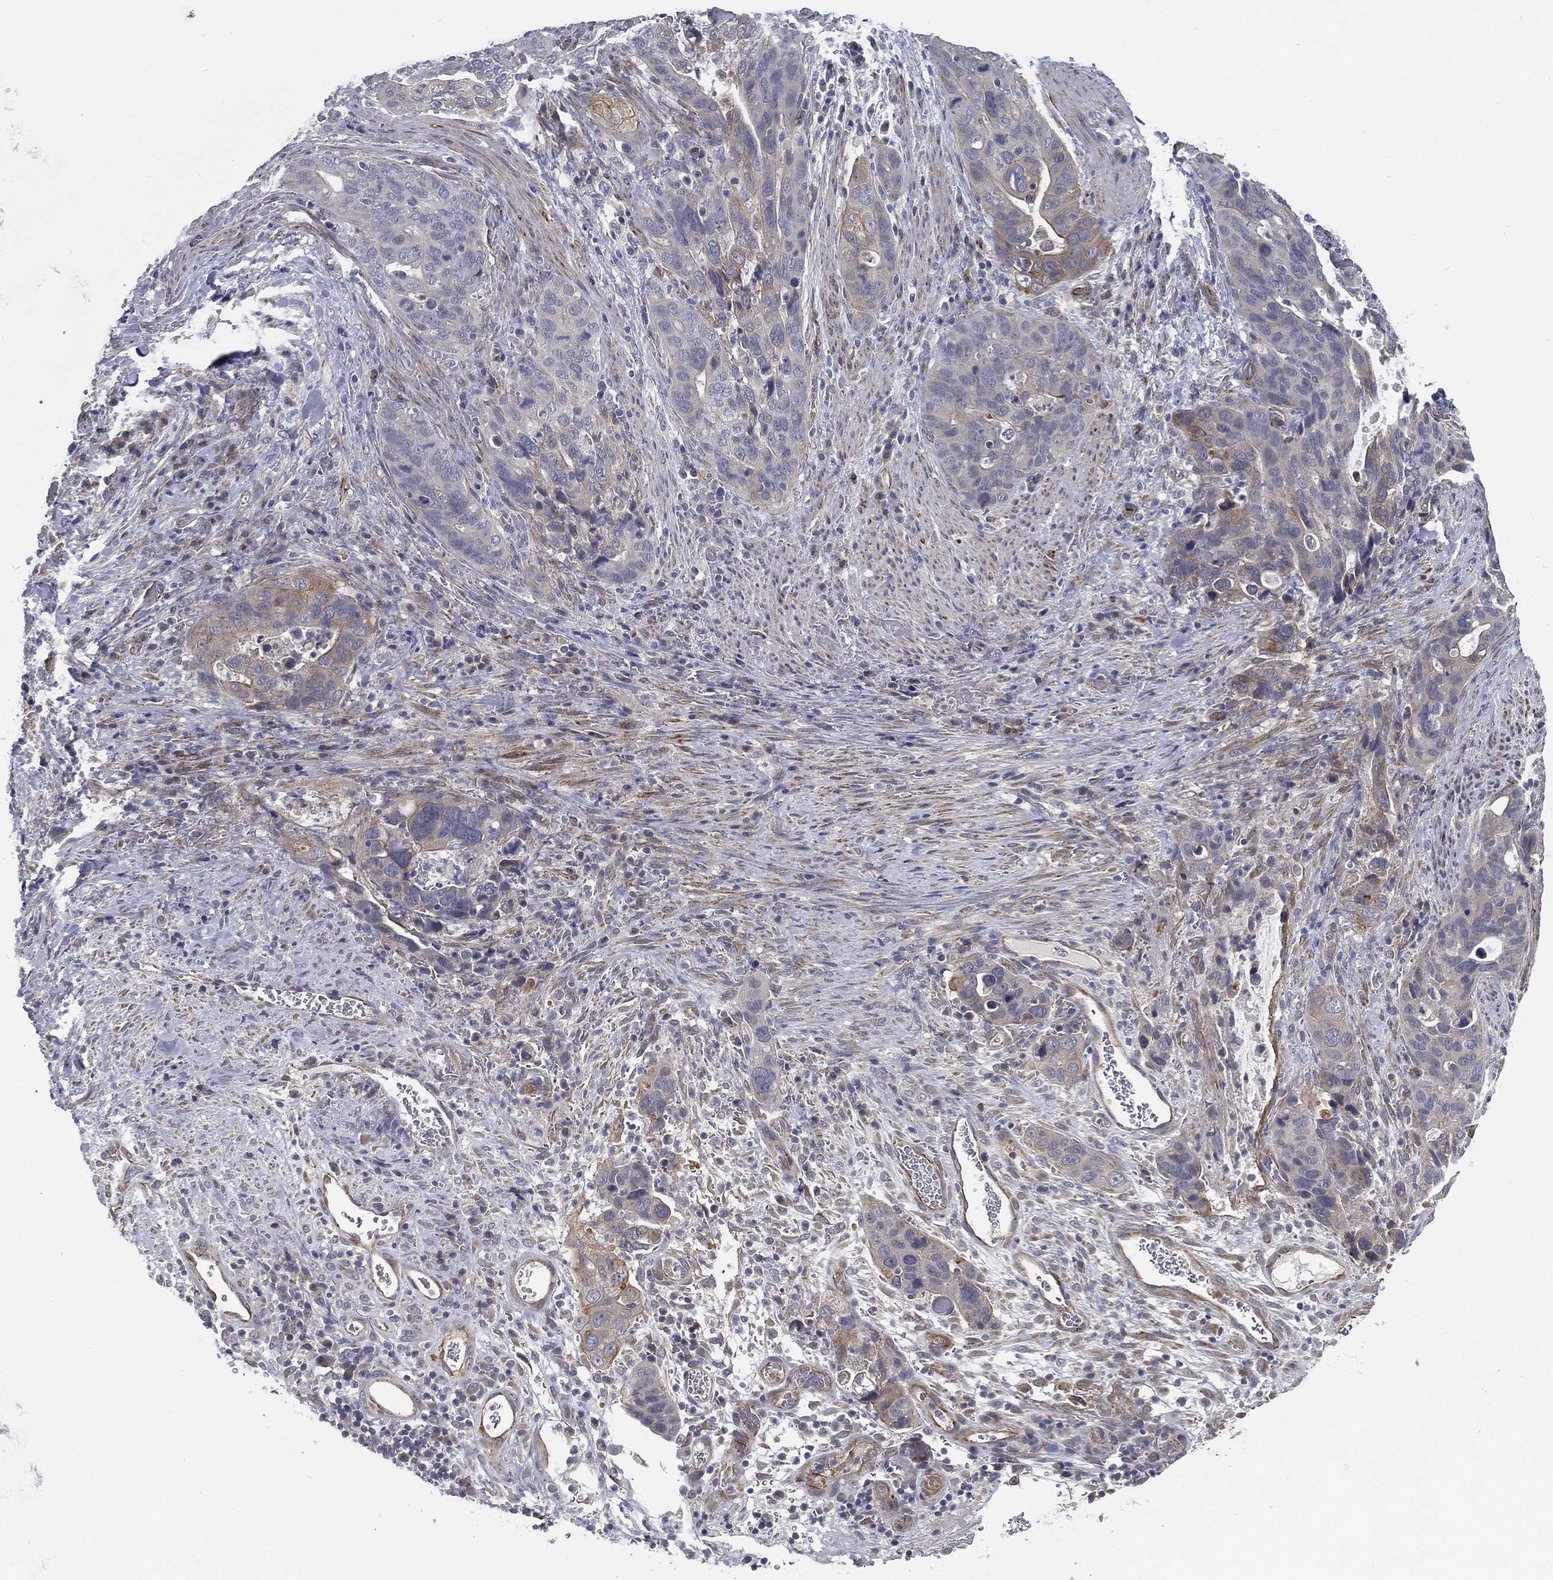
{"staining": {"intensity": "weak", "quantity": "<25%", "location": "cytoplasmic/membranous"}, "tissue": "stomach cancer", "cell_type": "Tumor cells", "image_type": "cancer", "snomed": [{"axis": "morphology", "description": "Adenocarcinoma, NOS"}, {"axis": "topography", "description": "Stomach"}], "caption": "High power microscopy micrograph of an immunohistochemistry (IHC) histopathology image of stomach adenocarcinoma, revealing no significant positivity in tumor cells.", "gene": "LRRC56", "patient": {"sex": "male", "age": 54}}